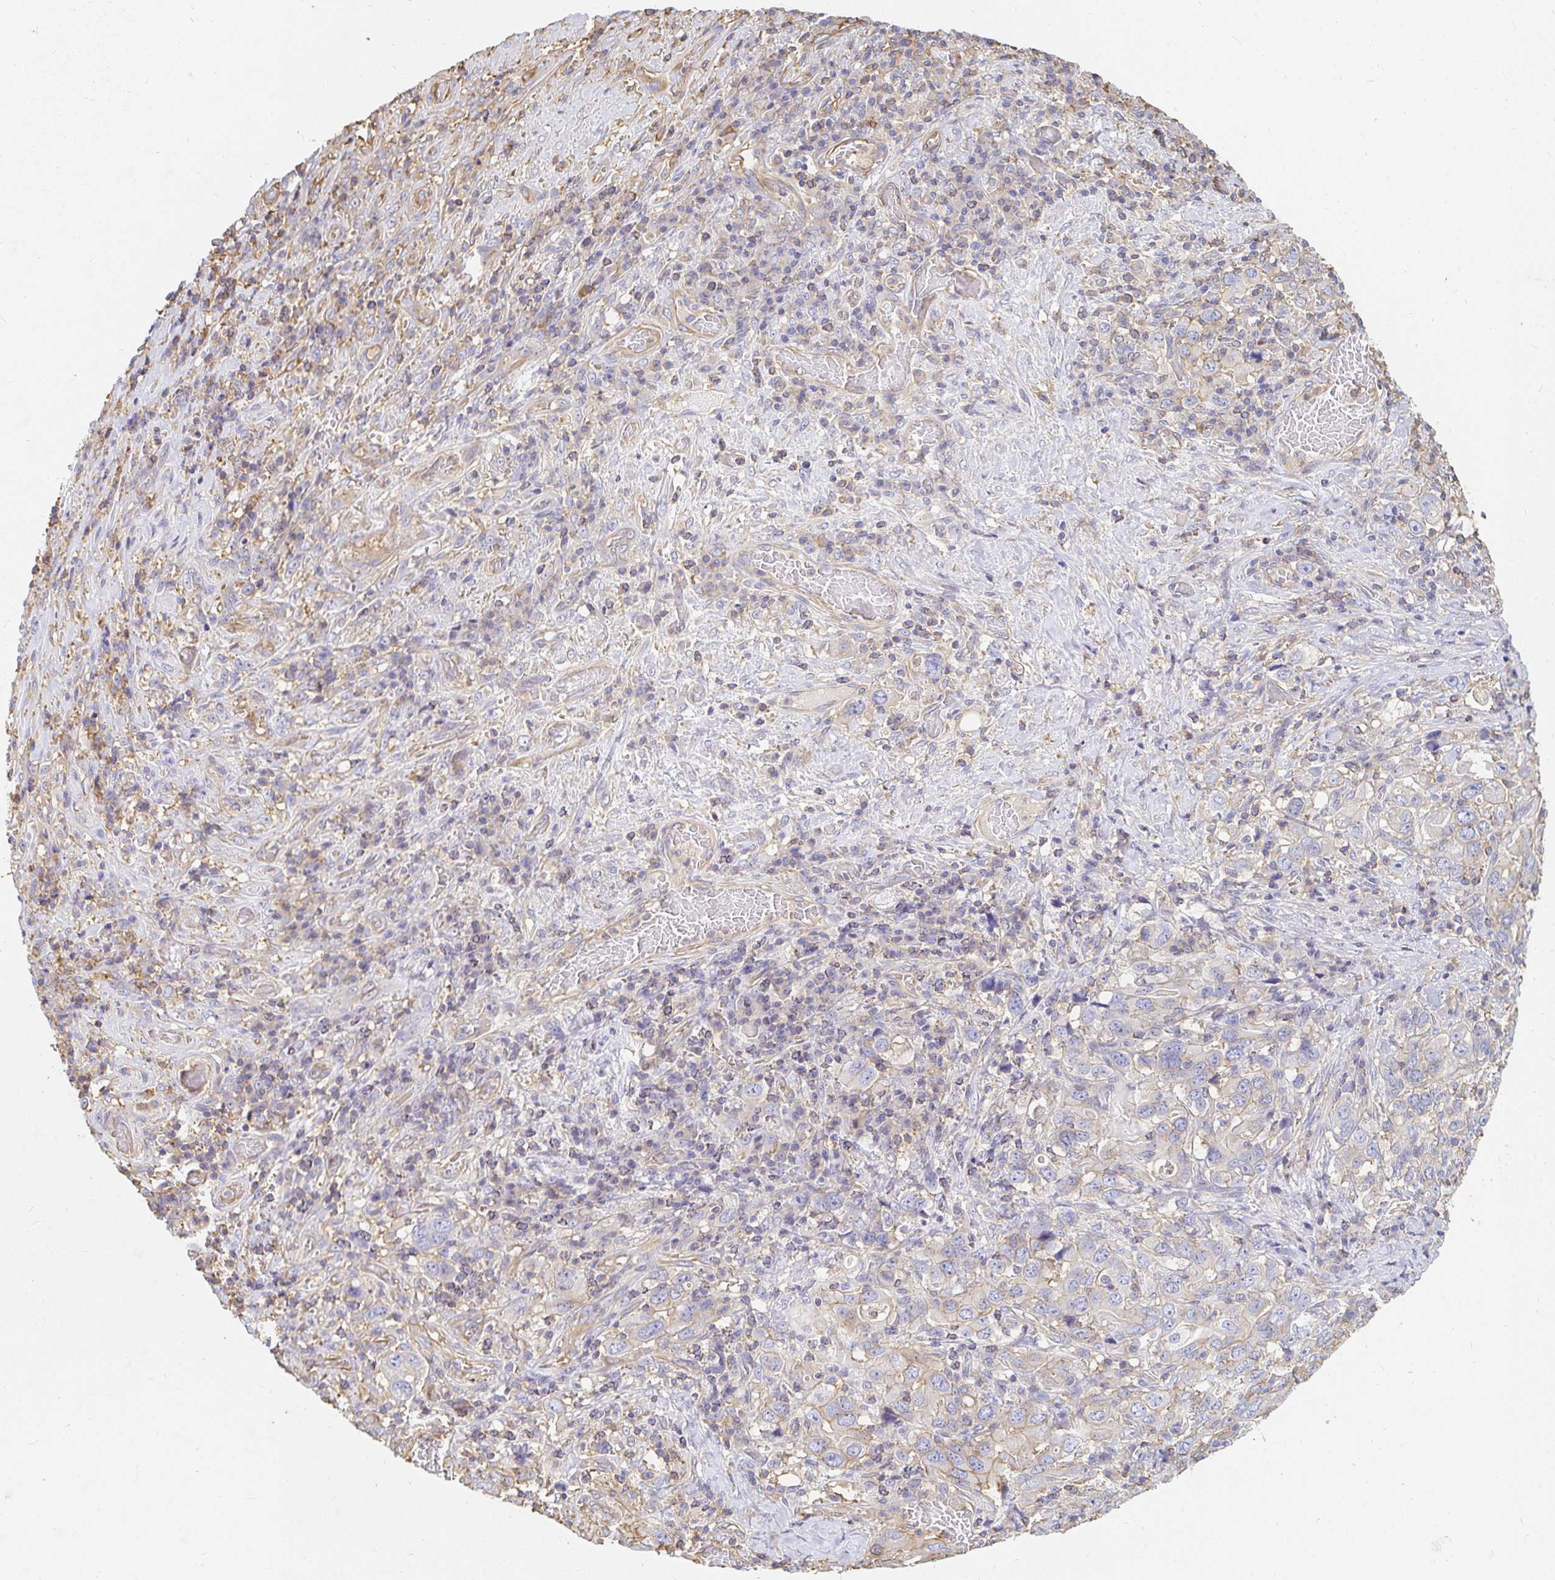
{"staining": {"intensity": "weak", "quantity": "<25%", "location": "cytoplasmic/membranous"}, "tissue": "stomach cancer", "cell_type": "Tumor cells", "image_type": "cancer", "snomed": [{"axis": "morphology", "description": "Adenocarcinoma, NOS"}, {"axis": "topography", "description": "Stomach, upper"}, {"axis": "topography", "description": "Stomach"}], "caption": "Immunohistochemistry (IHC) of stomach cancer (adenocarcinoma) reveals no positivity in tumor cells.", "gene": "TSPAN19", "patient": {"sex": "male", "age": 62}}